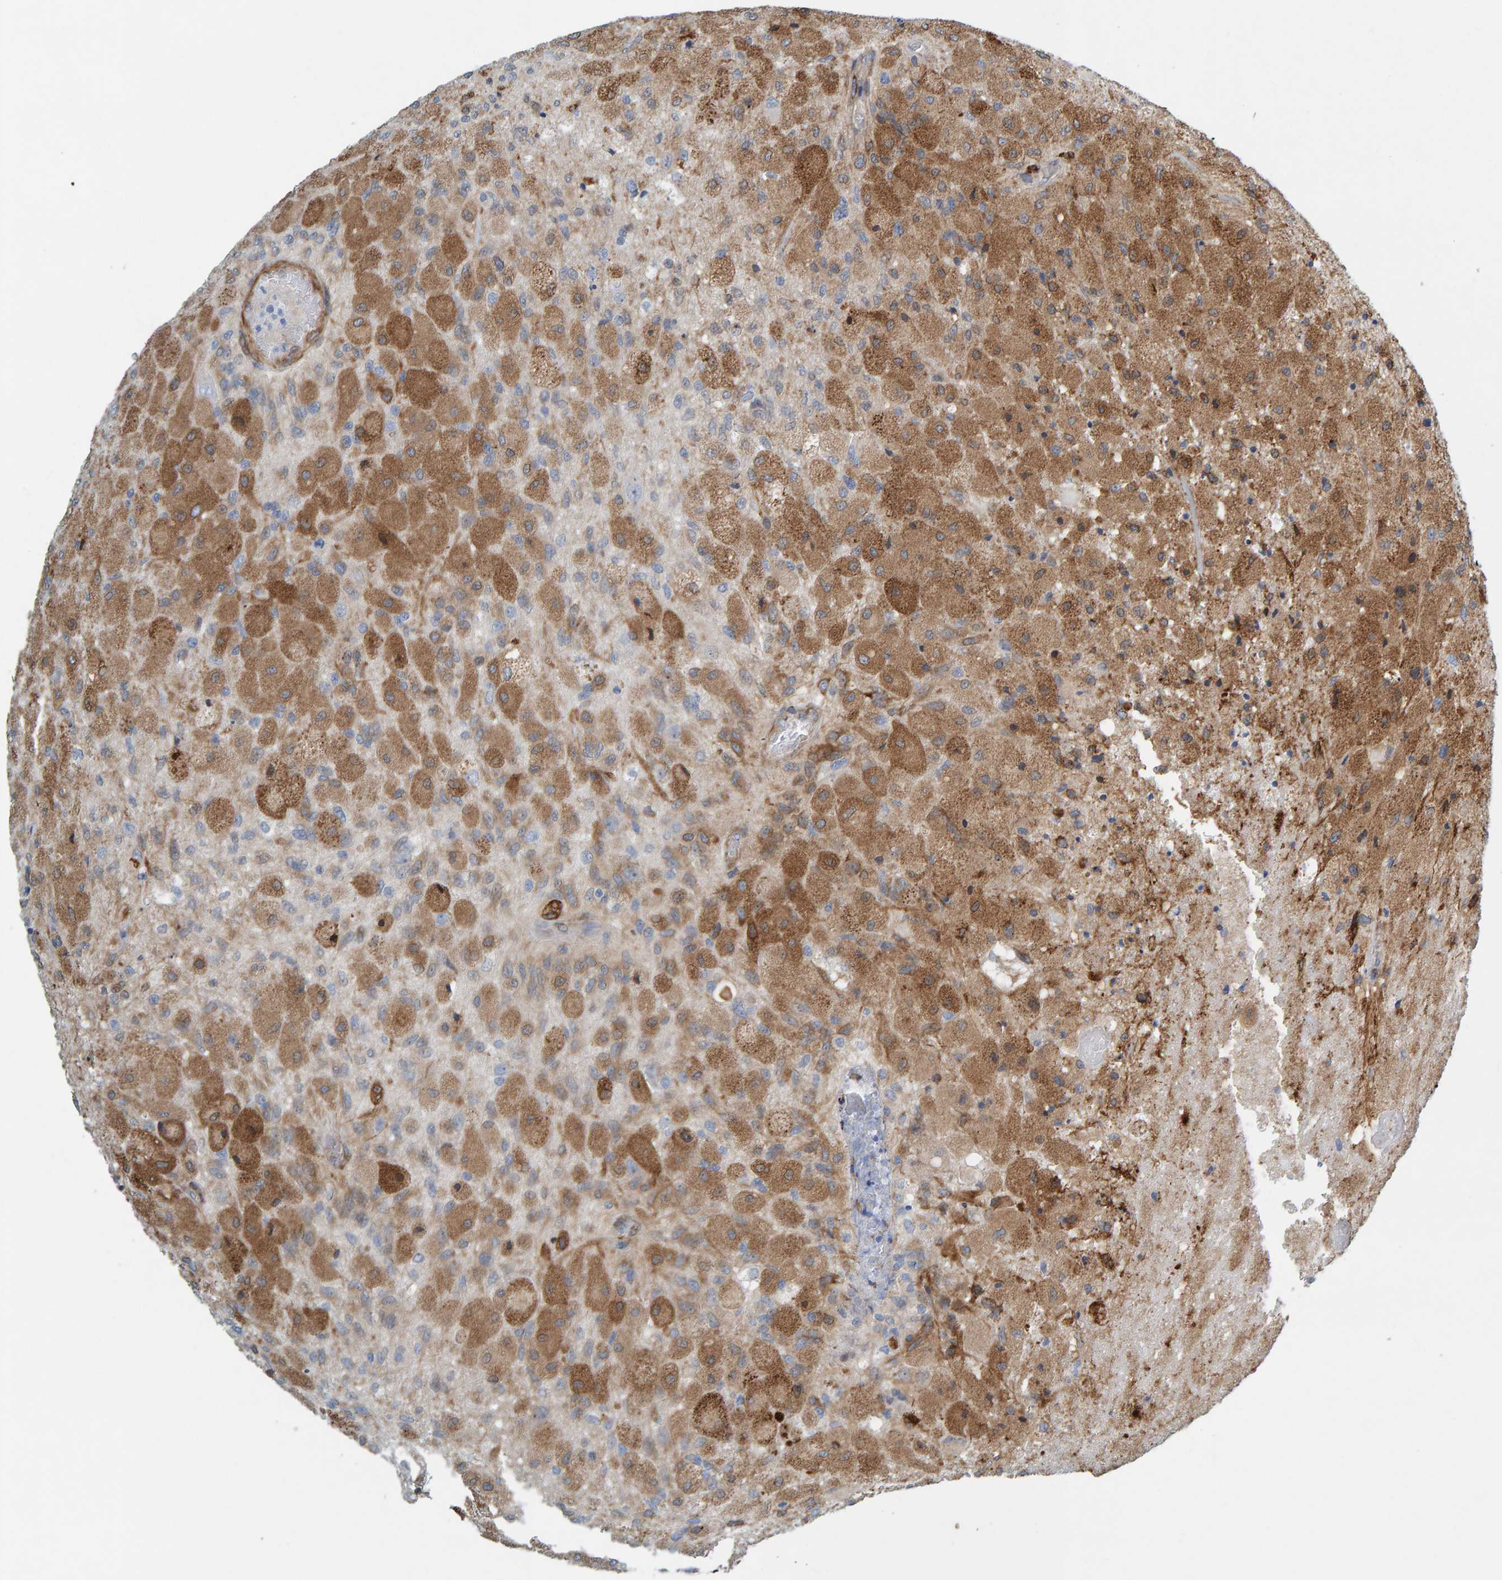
{"staining": {"intensity": "moderate", "quantity": ">75%", "location": "cytoplasmic/membranous"}, "tissue": "glioma", "cell_type": "Tumor cells", "image_type": "cancer", "snomed": [{"axis": "morphology", "description": "Normal tissue, NOS"}, {"axis": "morphology", "description": "Glioma, malignant, High grade"}, {"axis": "topography", "description": "Cerebral cortex"}], "caption": "IHC micrograph of human glioma stained for a protein (brown), which exhibits medium levels of moderate cytoplasmic/membranous positivity in approximately >75% of tumor cells.", "gene": "MMP16", "patient": {"sex": "male", "age": 77}}